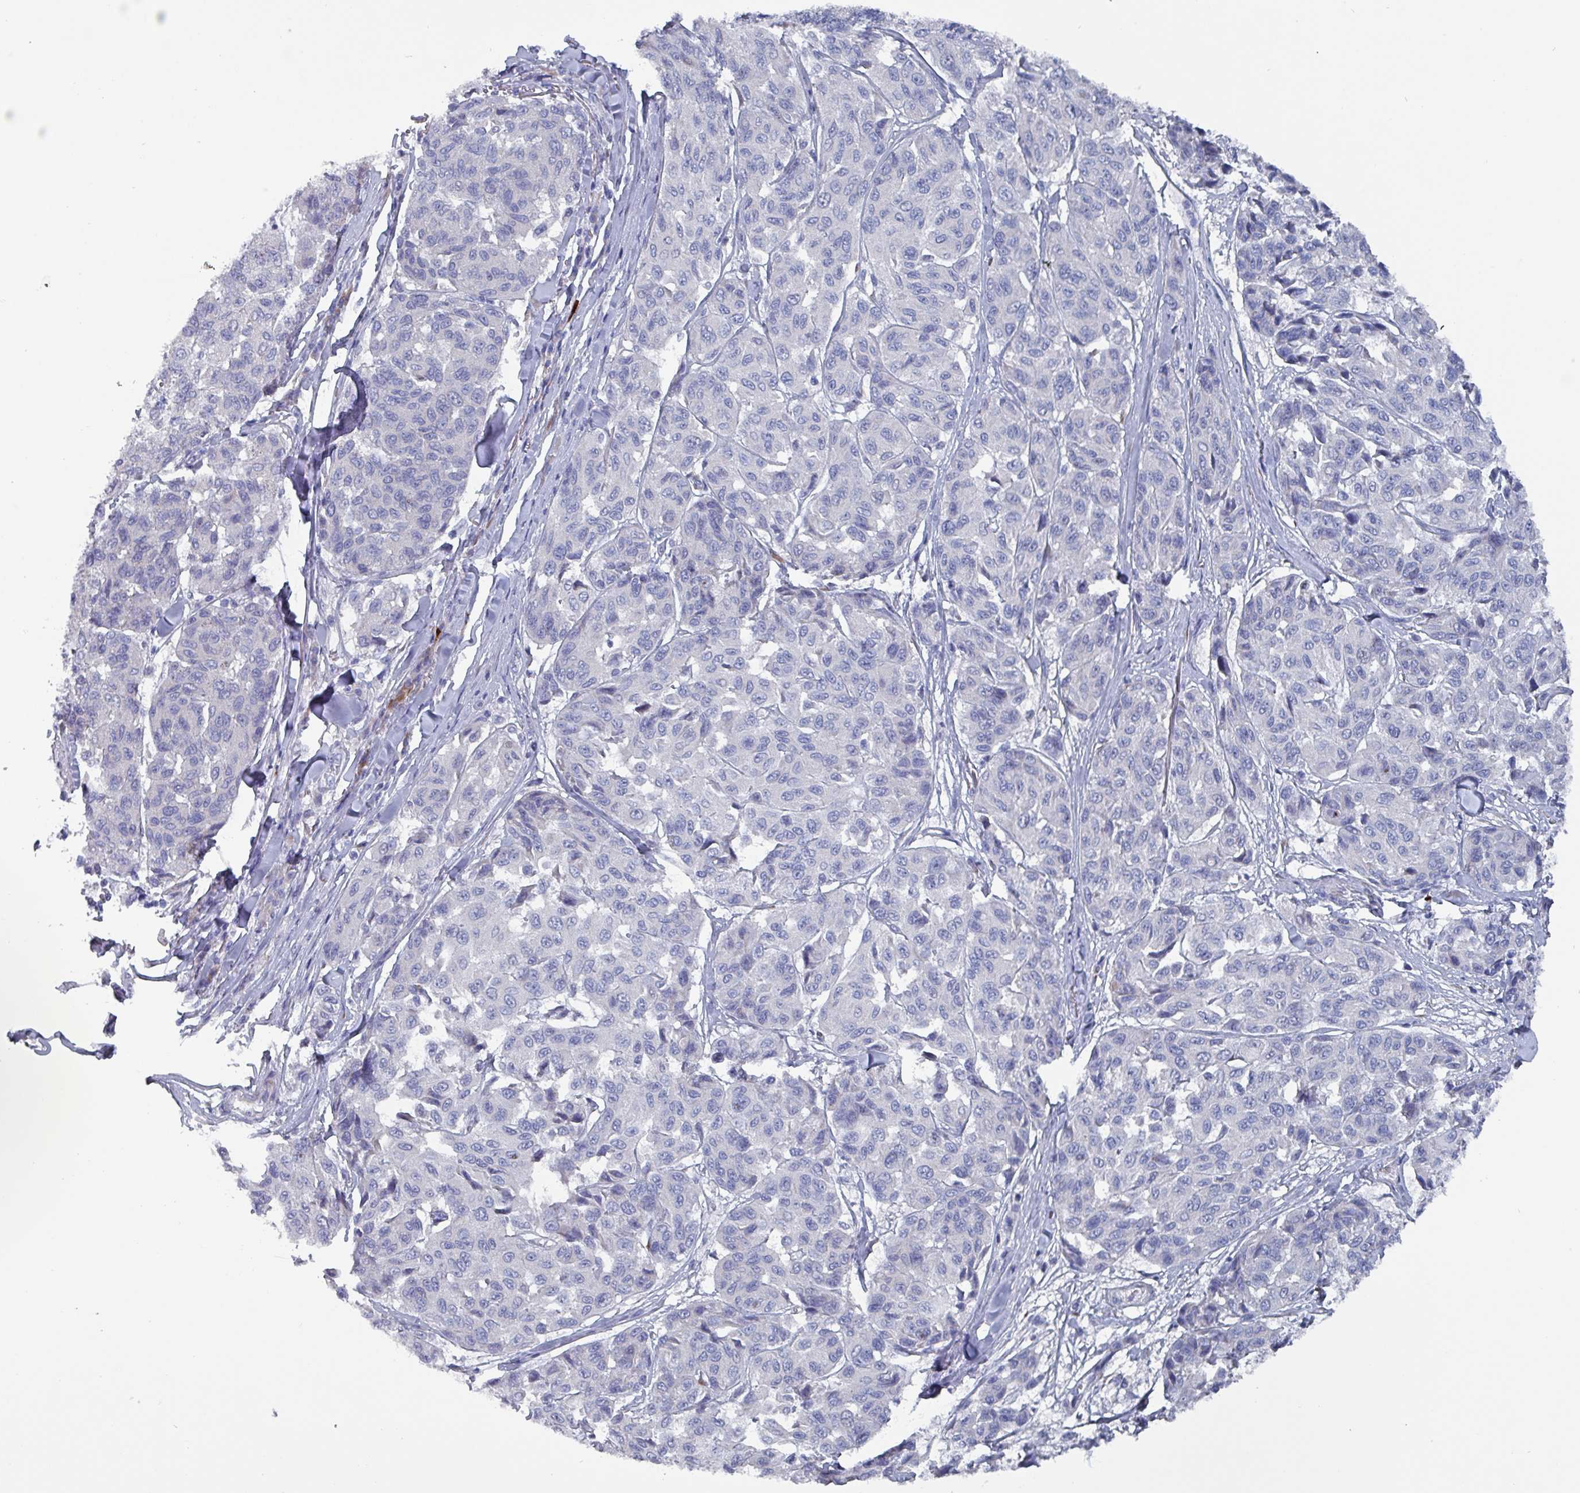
{"staining": {"intensity": "negative", "quantity": "none", "location": "none"}, "tissue": "melanoma", "cell_type": "Tumor cells", "image_type": "cancer", "snomed": [{"axis": "morphology", "description": "Malignant melanoma, NOS"}, {"axis": "topography", "description": "Skin"}], "caption": "There is no significant staining in tumor cells of malignant melanoma.", "gene": "DRD5", "patient": {"sex": "female", "age": 66}}